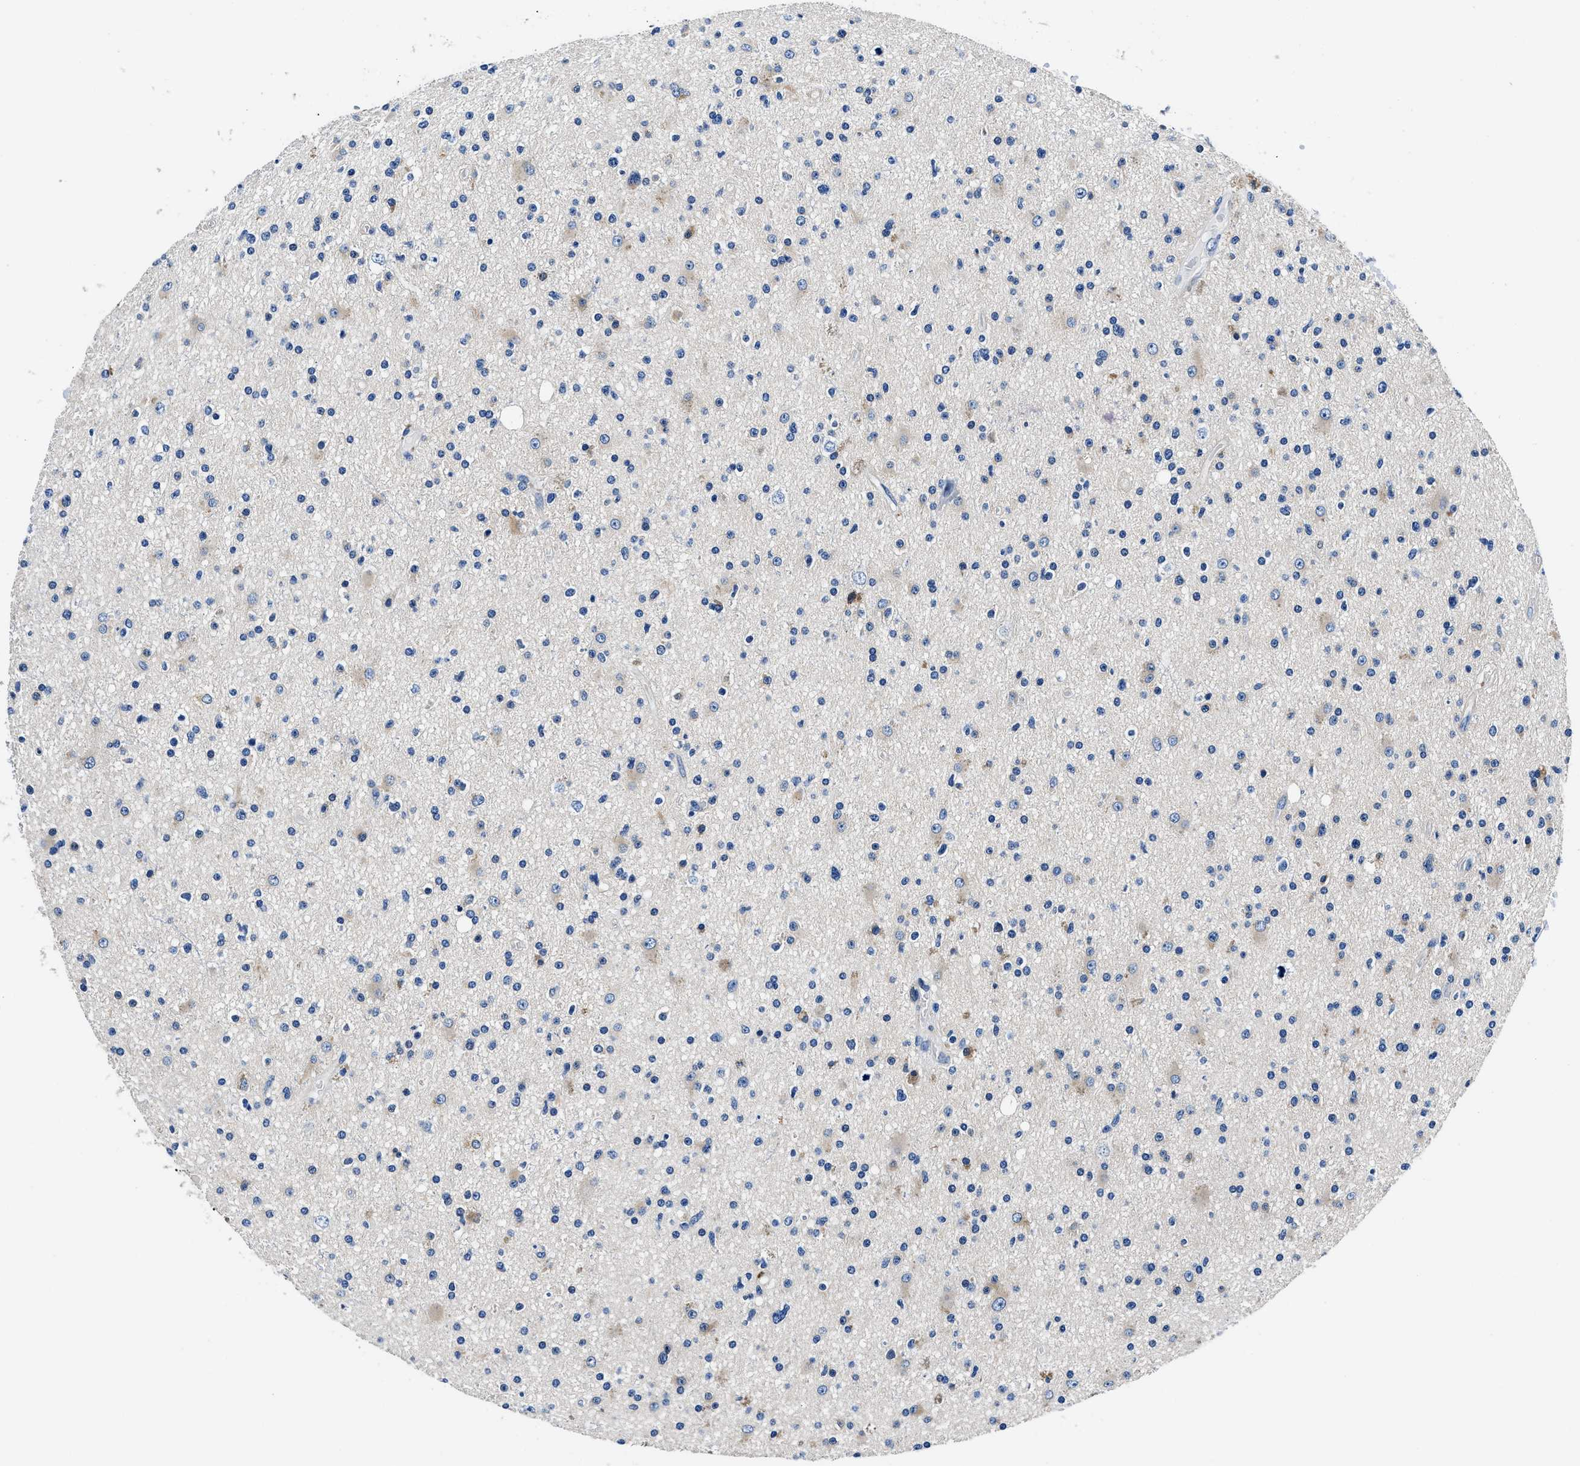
{"staining": {"intensity": "weak", "quantity": "<25%", "location": "cytoplasmic/membranous"}, "tissue": "glioma", "cell_type": "Tumor cells", "image_type": "cancer", "snomed": [{"axis": "morphology", "description": "Glioma, malignant, High grade"}, {"axis": "topography", "description": "Brain"}], "caption": "A high-resolution image shows immunohistochemistry (IHC) staining of malignant glioma (high-grade), which reveals no significant staining in tumor cells.", "gene": "NEU1", "patient": {"sex": "male", "age": 33}}